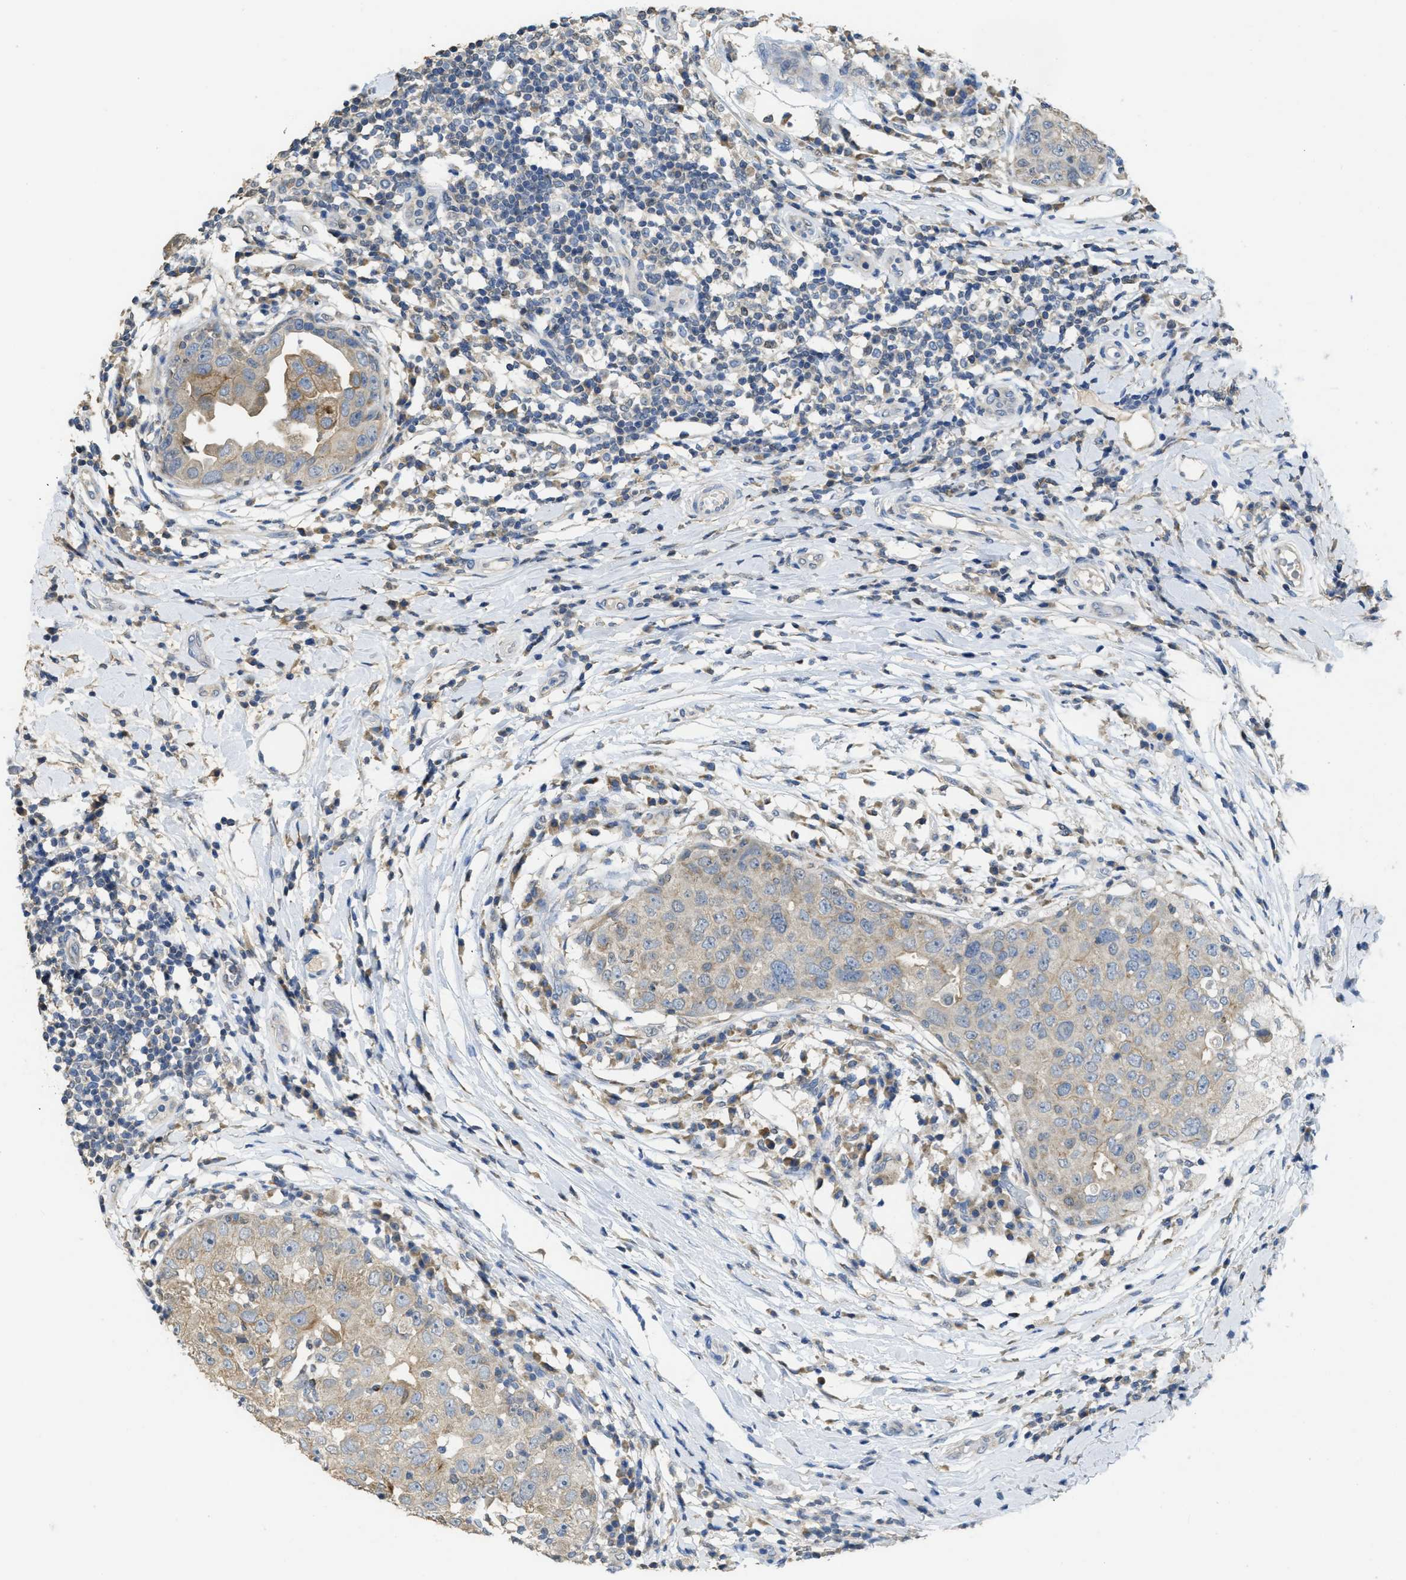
{"staining": {"intensity": "weak", "quantity": "<25%", "location": "cytoplasmic/membranous"}, "tissue": "breast cancer", "cell_type": "Tumor cells", "image_type": "cancer", "snomed": [{"axis": "morphology", "description": "Duct carcinoma"}, {"axis": "topography", "description": "Breast"}], "caption": "This photomicrograph is of infiltrating ductal carcinoma (breast) stained with IHC to label a protein in brown with the nuclei are counter-stained blue. There is no positivity in tumor cells. The staining is performed using DAB brown chromogen with nuclei counter-stained in using hematoxylin.", "gene": "SFXN2", "patient": {"sex": "female", "age": 27}}